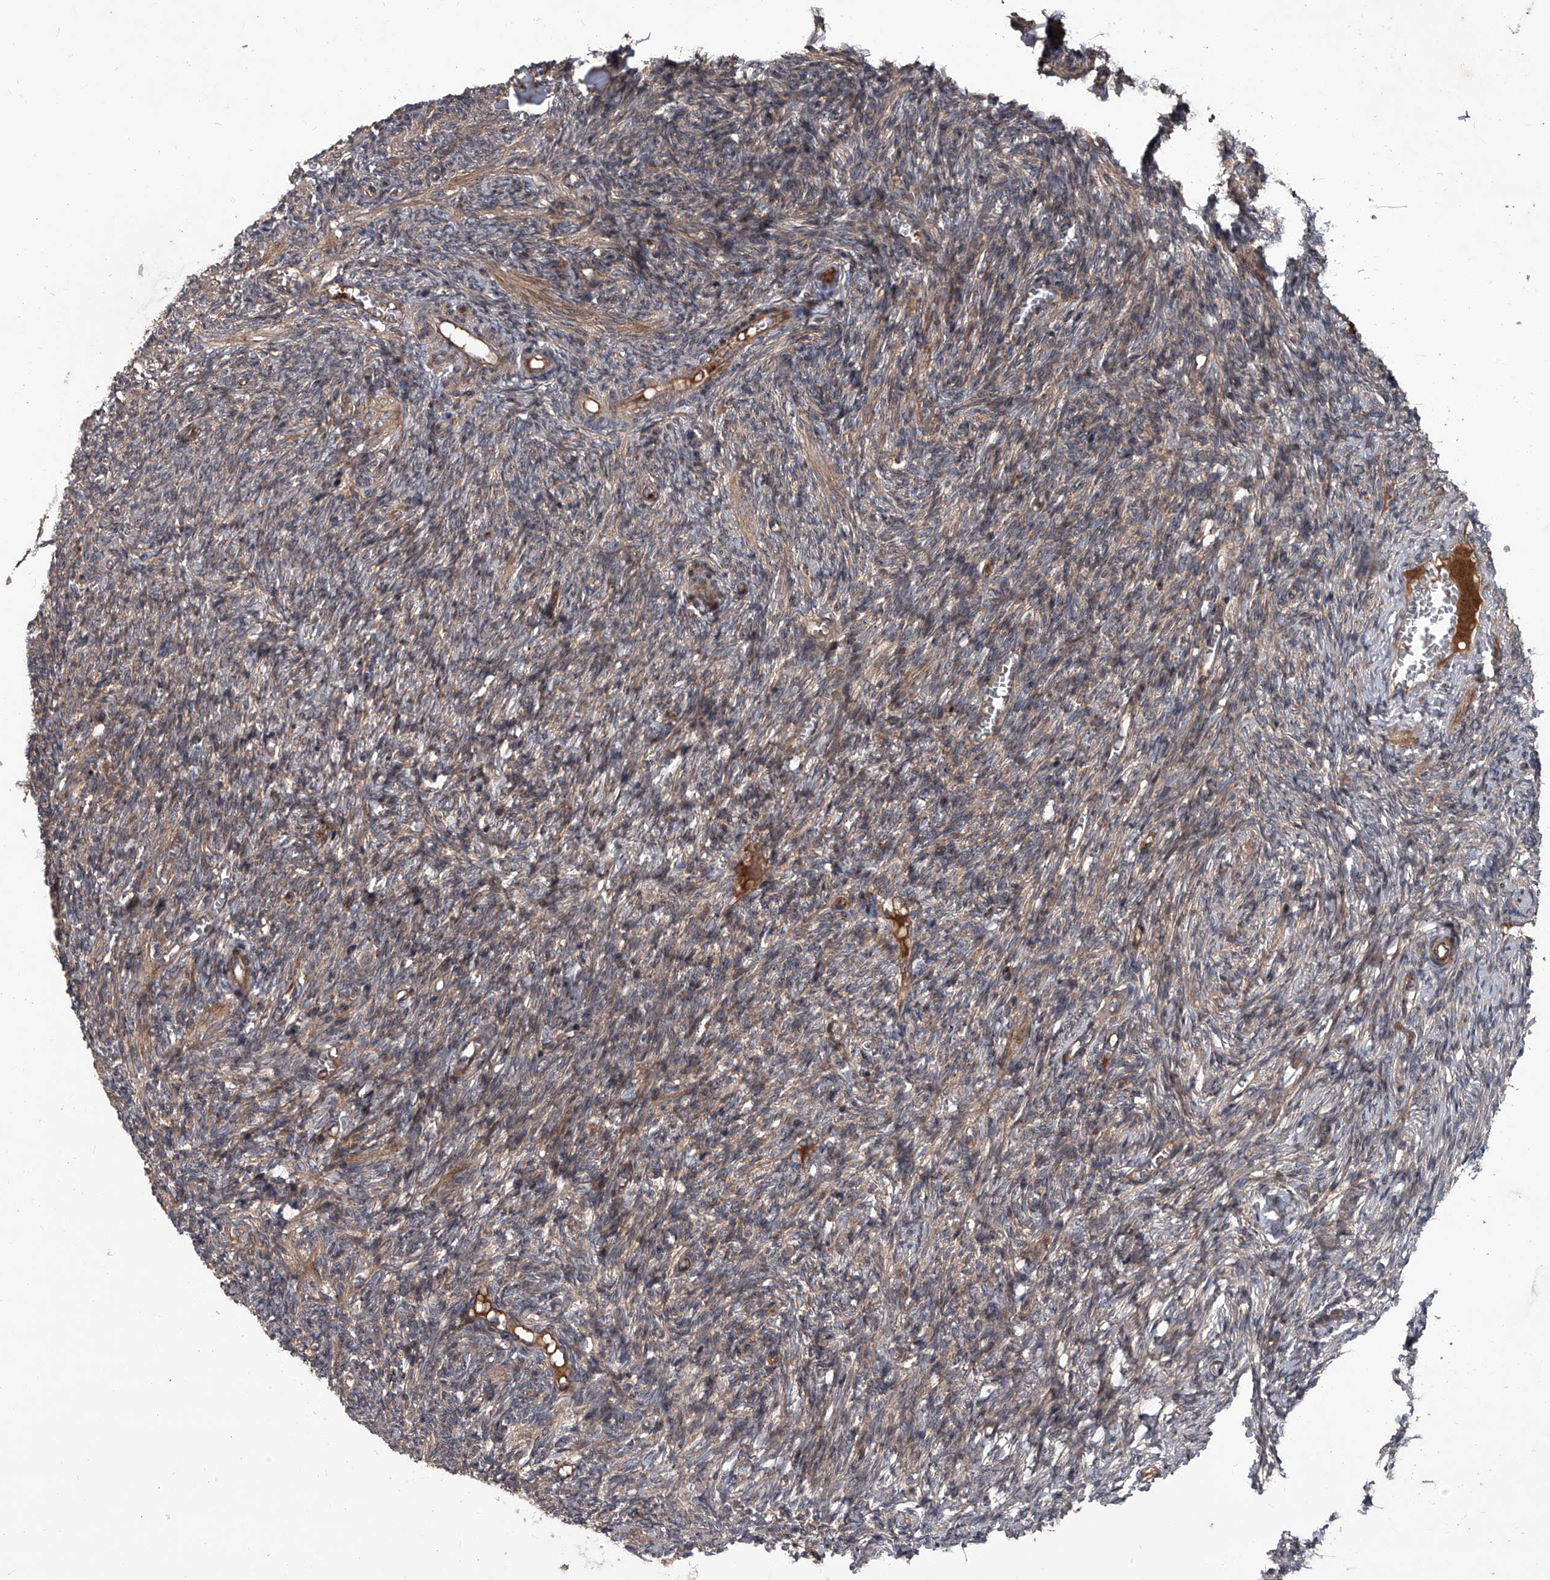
{"staining": {"intensity": "moderate", "quantity": "25%-75%", "location": "cytoplasmic/membranous"}, "tissue": "ovary", "cell_type": "Ovarian stroma cells", "image_type": "normal", "snomed": [{"axis": "morphology", "description": "Normal tissue, NOS"}, {"axis": "topography", "description": "Ovary"}], "caption": "Unremarkable ovary demonstrates moderate cytoplasmic/membranous expression in about 25%-75% of ovarian stroma cells, visualized by immunohistochemistry.", "gene": "EVA1C", "patient": {"sex": "female", "age": 27}}